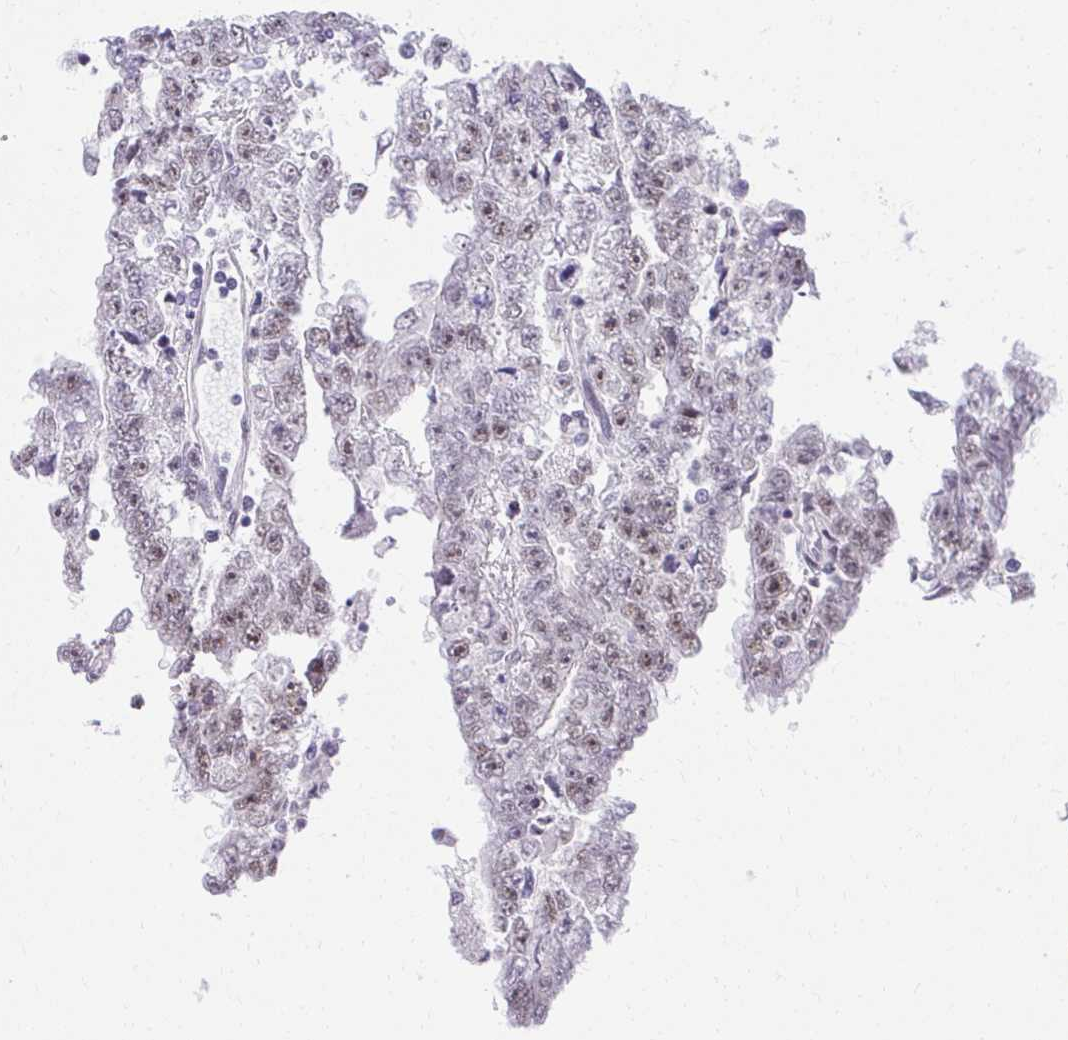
{"staining": {"intensity": "weak", "quantity": ">75%", "location": "nuclear"}, "tissue": "testis cancer", "cell_type": "Tumor cells", "image_type": "cancer", "snomed": [{"axis": "morphology", "description": "Carcinoma, Embryonal, NOS"}, {"axis": "topography", "description": "Testis"}], "caption": "Immunohistochemical staining of testis cancer (embryonal carcinoma) demonstrates weak nuclear protein expression in approximately >75% of tumor cells.", "gene": "SYNE4", "patient": {"sex": "male", "age": 25}}